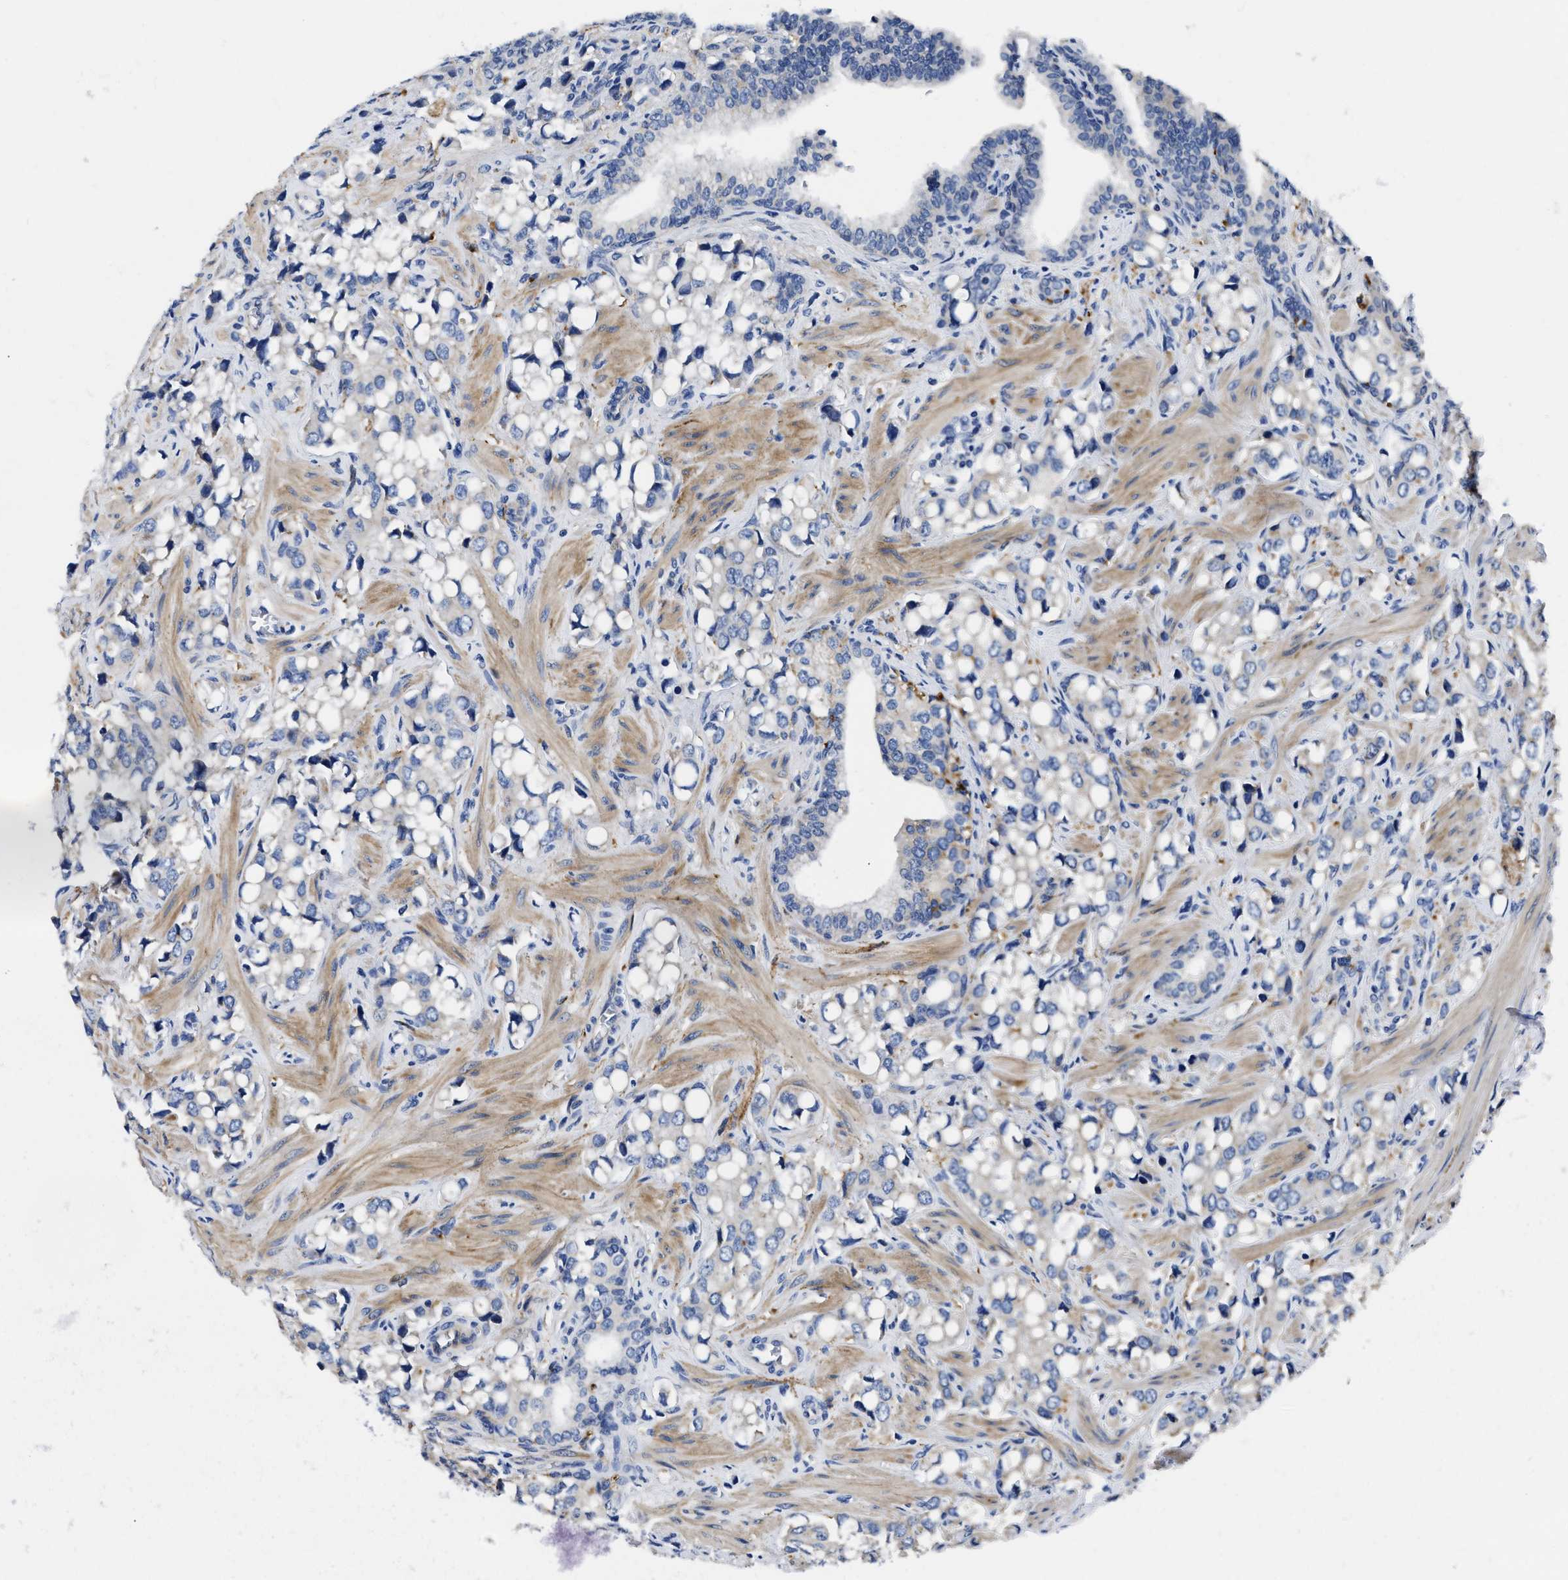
{"staining": {"intensity": "negative", "quantity": "none", "location": "none"}, "tissue": "prostate cancer", "cell_type": "Tumor cells", "image_type": "cancer", "snomed": [{"axis": "morphology", "description": "Adenocarcinoma, High grade"}, {"axis": "topography", "description": "Prostate"}], "caption": "A high-resolution photomicrograph shows immunohistochemistry (IHC) staining of prostate high-grade adenocarcinoma, which reveals no significant positivity in tumor cells.", "gene": "SLC35F1", "patient": {"sex": "male", "age": 52}}